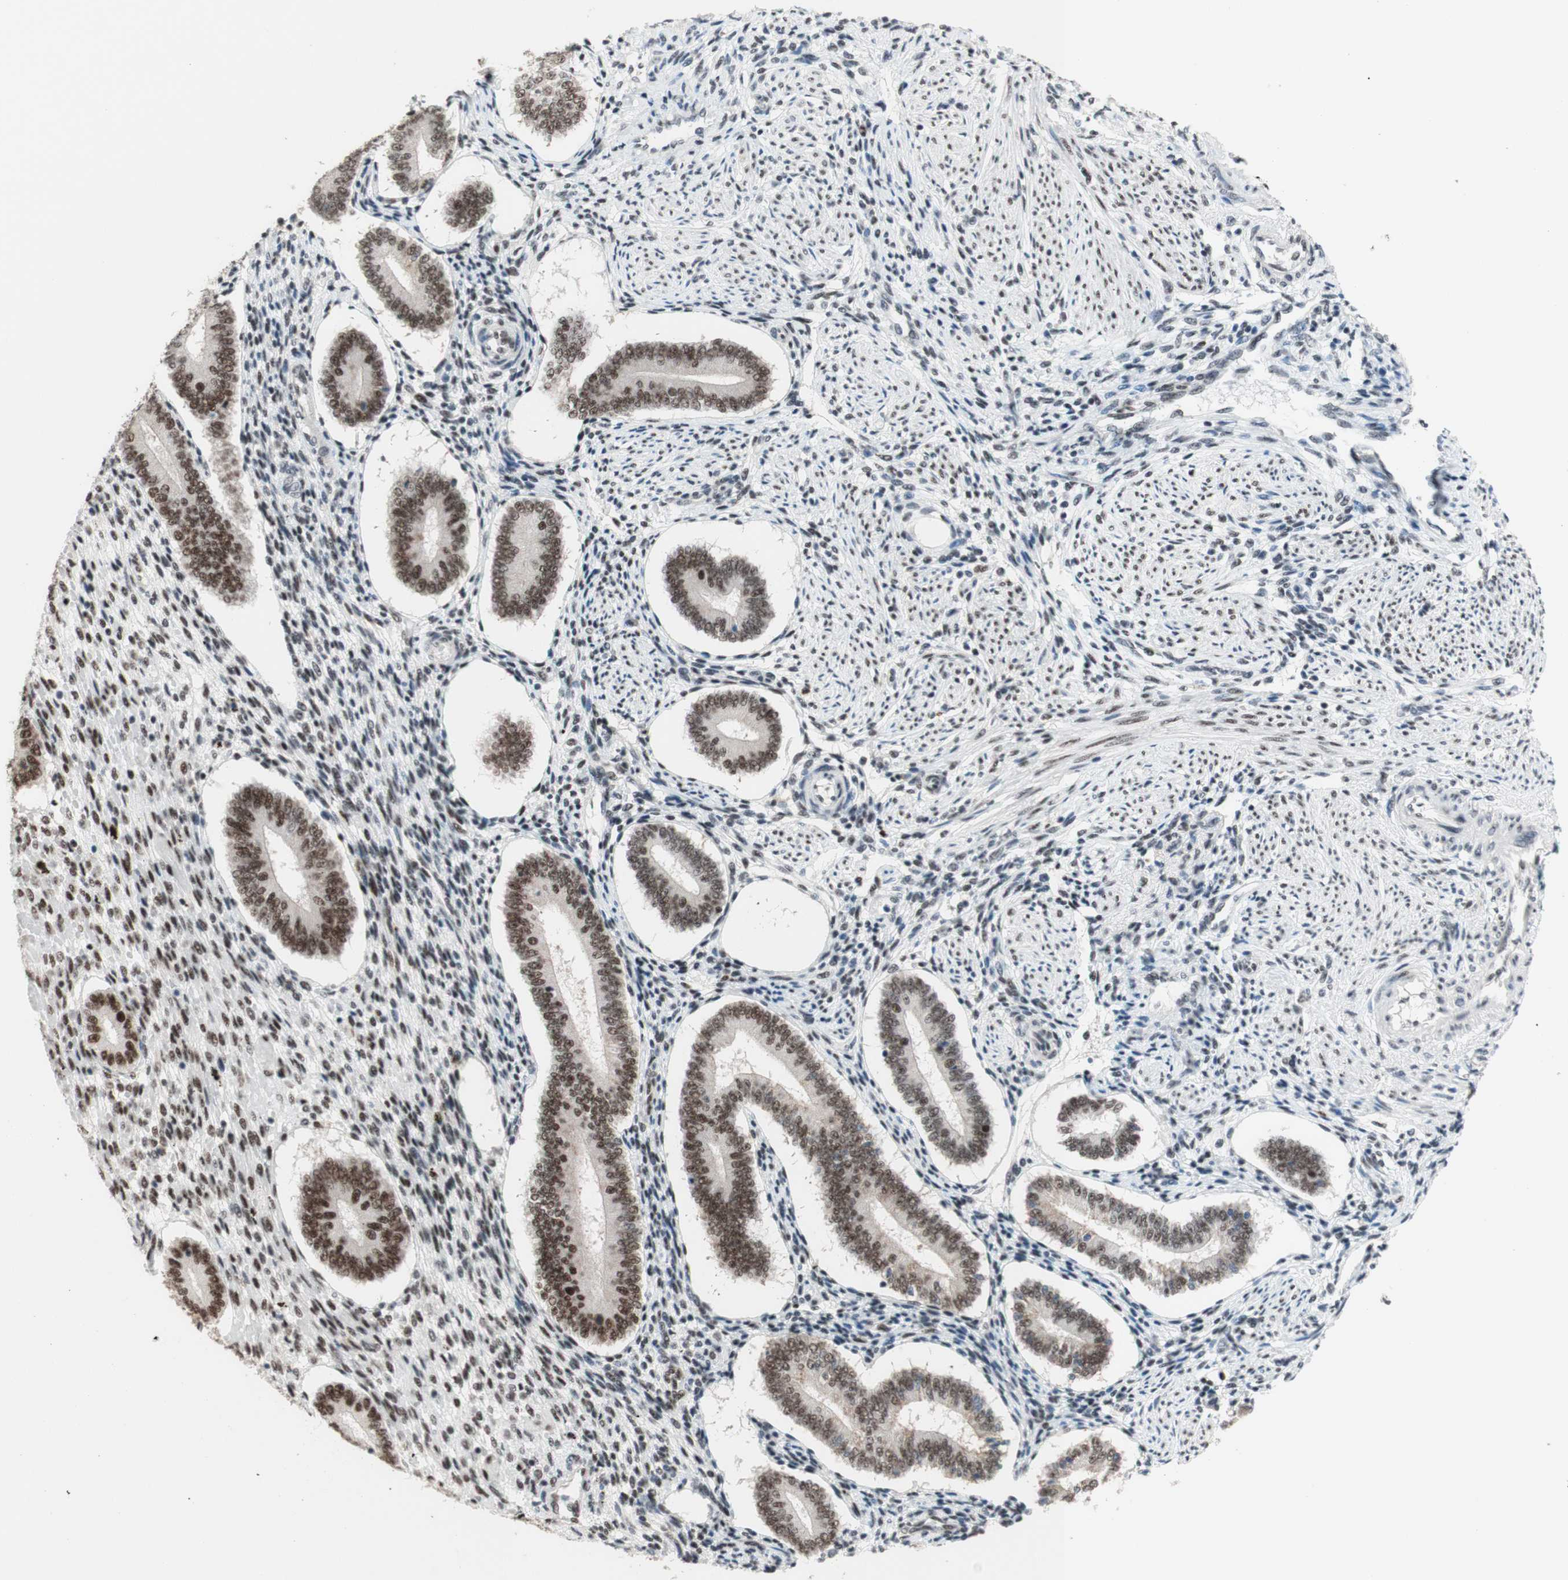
{"staining": {"intensity": "moderate", "quantity": ">75%", "location": "nuclear"}, "tissue": "endometrium", "cell_type": "Cells in endometrial stroma", "image_type": "normal", "snomed": [{"axis": "morphology", "description": "Normal tissue, NOS"}, {"axis": "topography", "description": "Endometrium"}], "caption": "Immunohistochemistry (IHC) of normal human endometrium demonstrates medium levels of moderate nuclear positivity in approximately >75% of cells in endometrial stroma. The staining is performed using DAB brown chromogen to label protein expression. The nuclei are counter-stained blue using hematoxylin.", "gene": "PRPF19", "patient": {"sex": "female", "age": 42}}